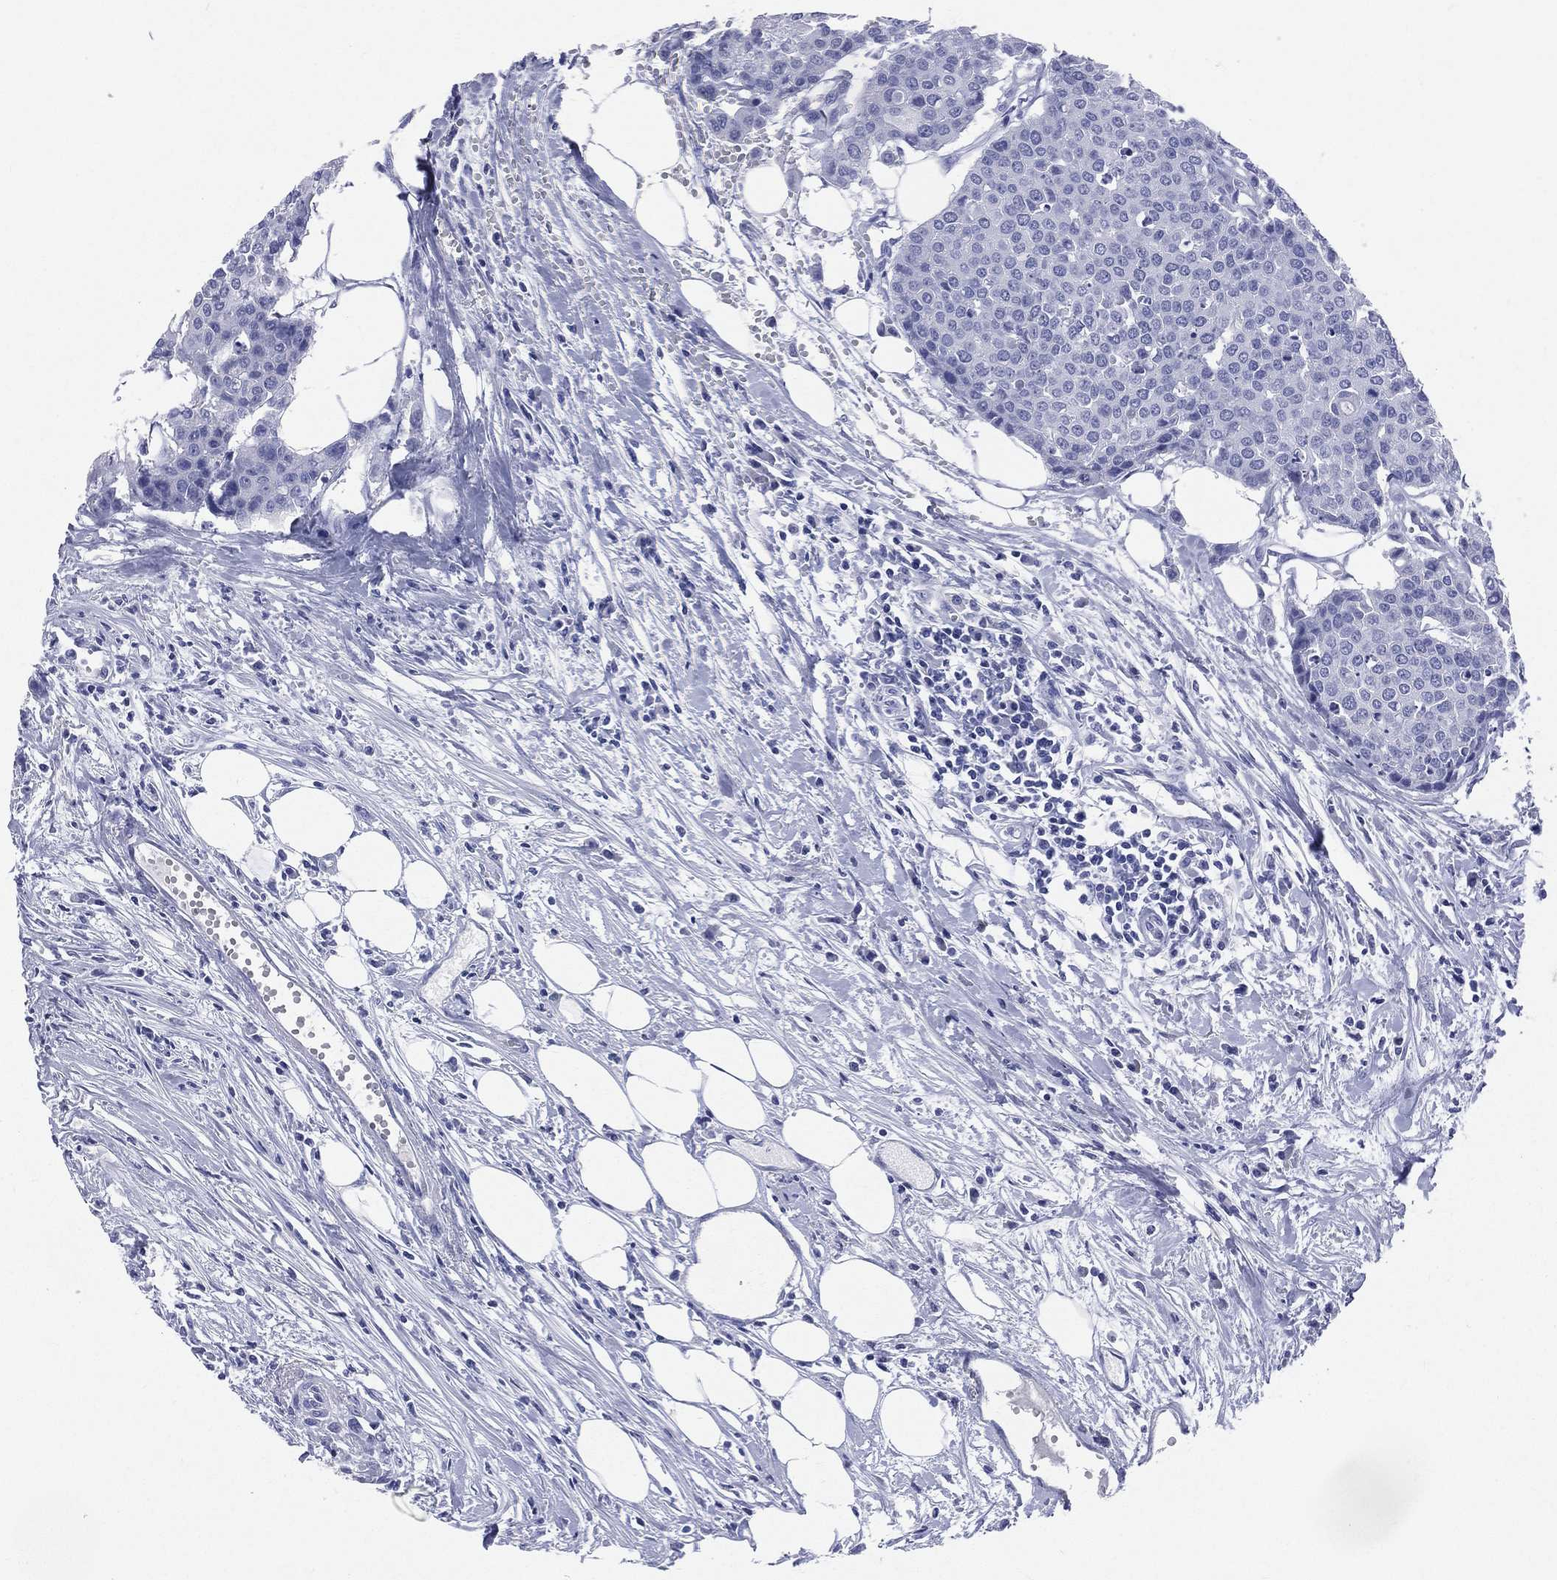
{"staining": {"intensity": "negative", "quantity": "none", "location": "none"}, "tissue": "carcinoid", "cell_type": "Tumor cells", "image_type": "cancer", "snomed": [{"axis": "morphology", "description": "Carcinoid, malignant, NOS"}, {"axis": "topography", "description": "Colon"}], "caption": "DAB (3,3'-diaminobenzidine) immunohistochemical staining of malignant carcinoid displays no significant expression in tumor cells.", "gene": "CYLC1", "patient": {"sex": "male", "age": 81}}